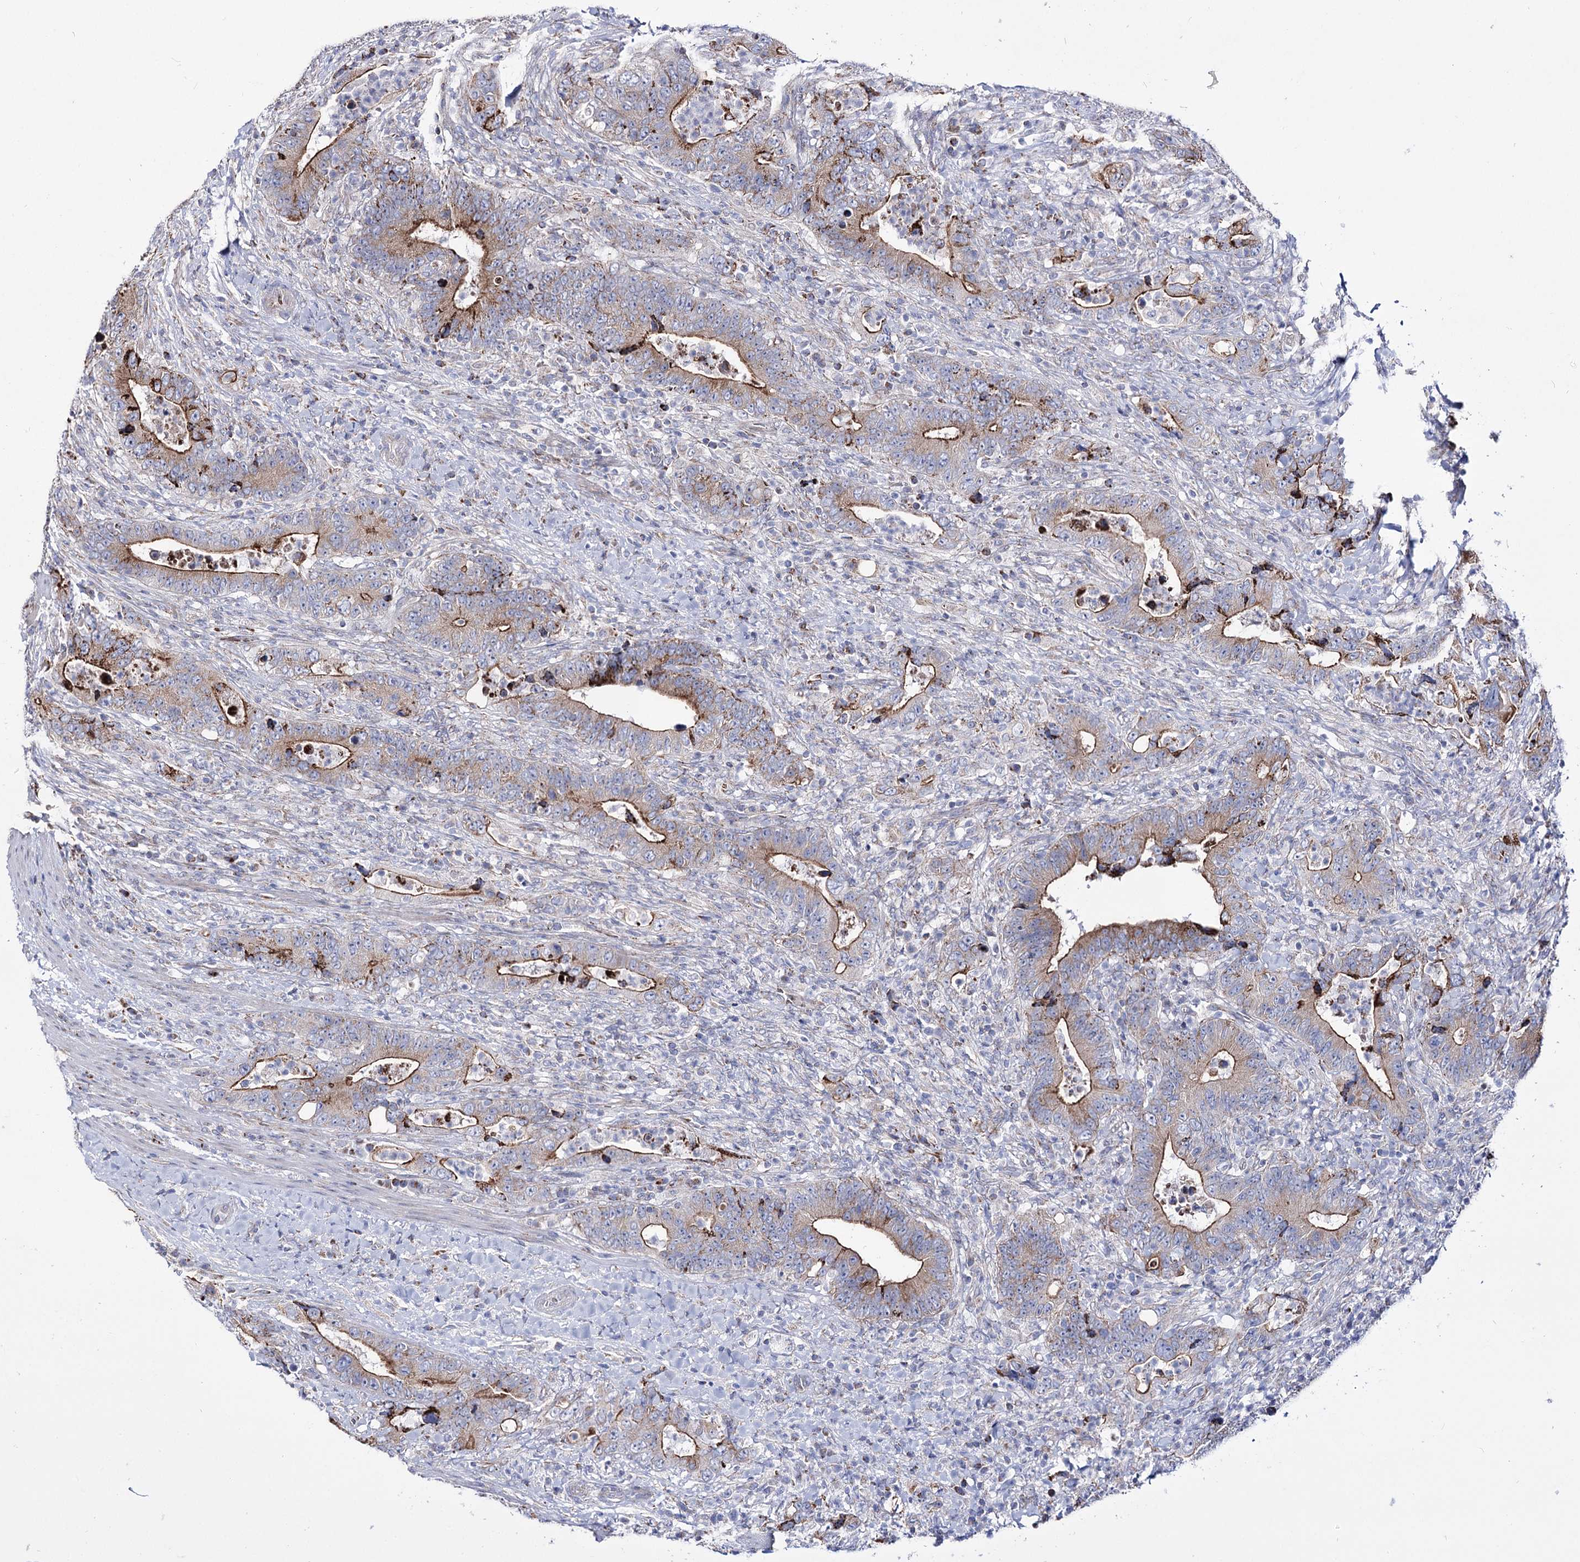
{"staining": {"intensity": "moderate", "quantity": "<25%", "location": "cytoplasmic/membranous"}, "tissue": "colorectal cancer", "cell_type": "Tumor cells", "image_type": "cancer", "snomed": [{"axis": "morphology", "description": "Adenocarcinoma, NOS"}, {"axis": "topography", "description": "Colon"}], "caption": "This is an image of immunohistochemistry (IHC) staining of colorectal cancer, which shows moderate expression in the cytoplasmic/membranous of tumor cells.", "gene": "OSBPL5", "patient": {"sex": "female", "age": 75}}